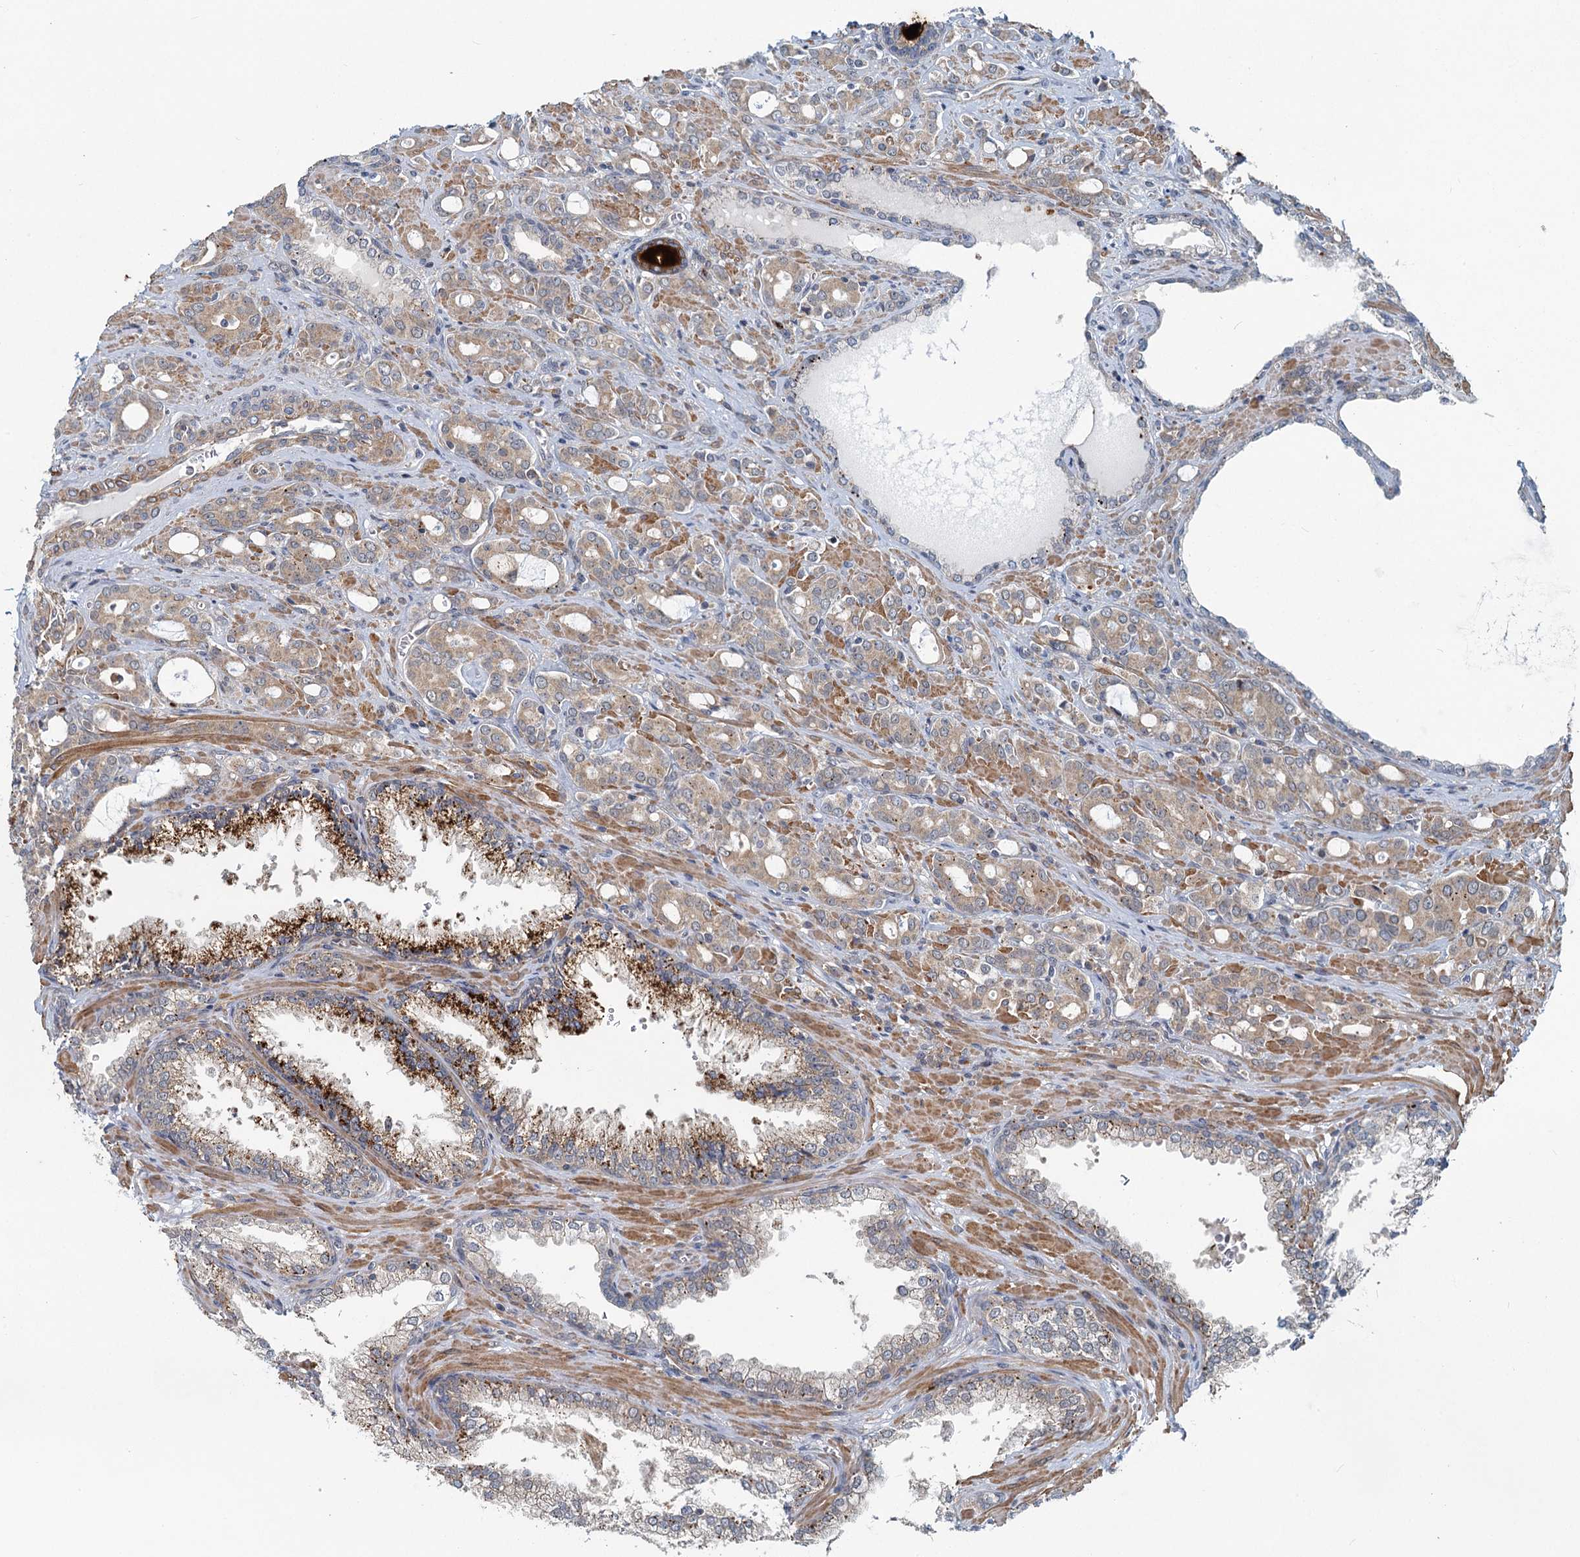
{"staining": {"intensity": "weak", "quantity": ">75%", "location": "cytoplasmic/membranous"}, "tissue": "prostate cancer", "cell_type": "Tumor cells", "image_type": "cancer", "snomed": [{"axis": "morphology", "description": "Adenocarcinoma, High grade"}, {"axis": "topography", "description": "Prostate"}], "caption": "Prostate adenocarcinoma (high-grade) stained with a brown dye displays weak cytoplasmic/membranous positive expression in about >75% of tumor cells.", "gene": "ADCY2", "patient": {"sex": "male", "age": 72}}